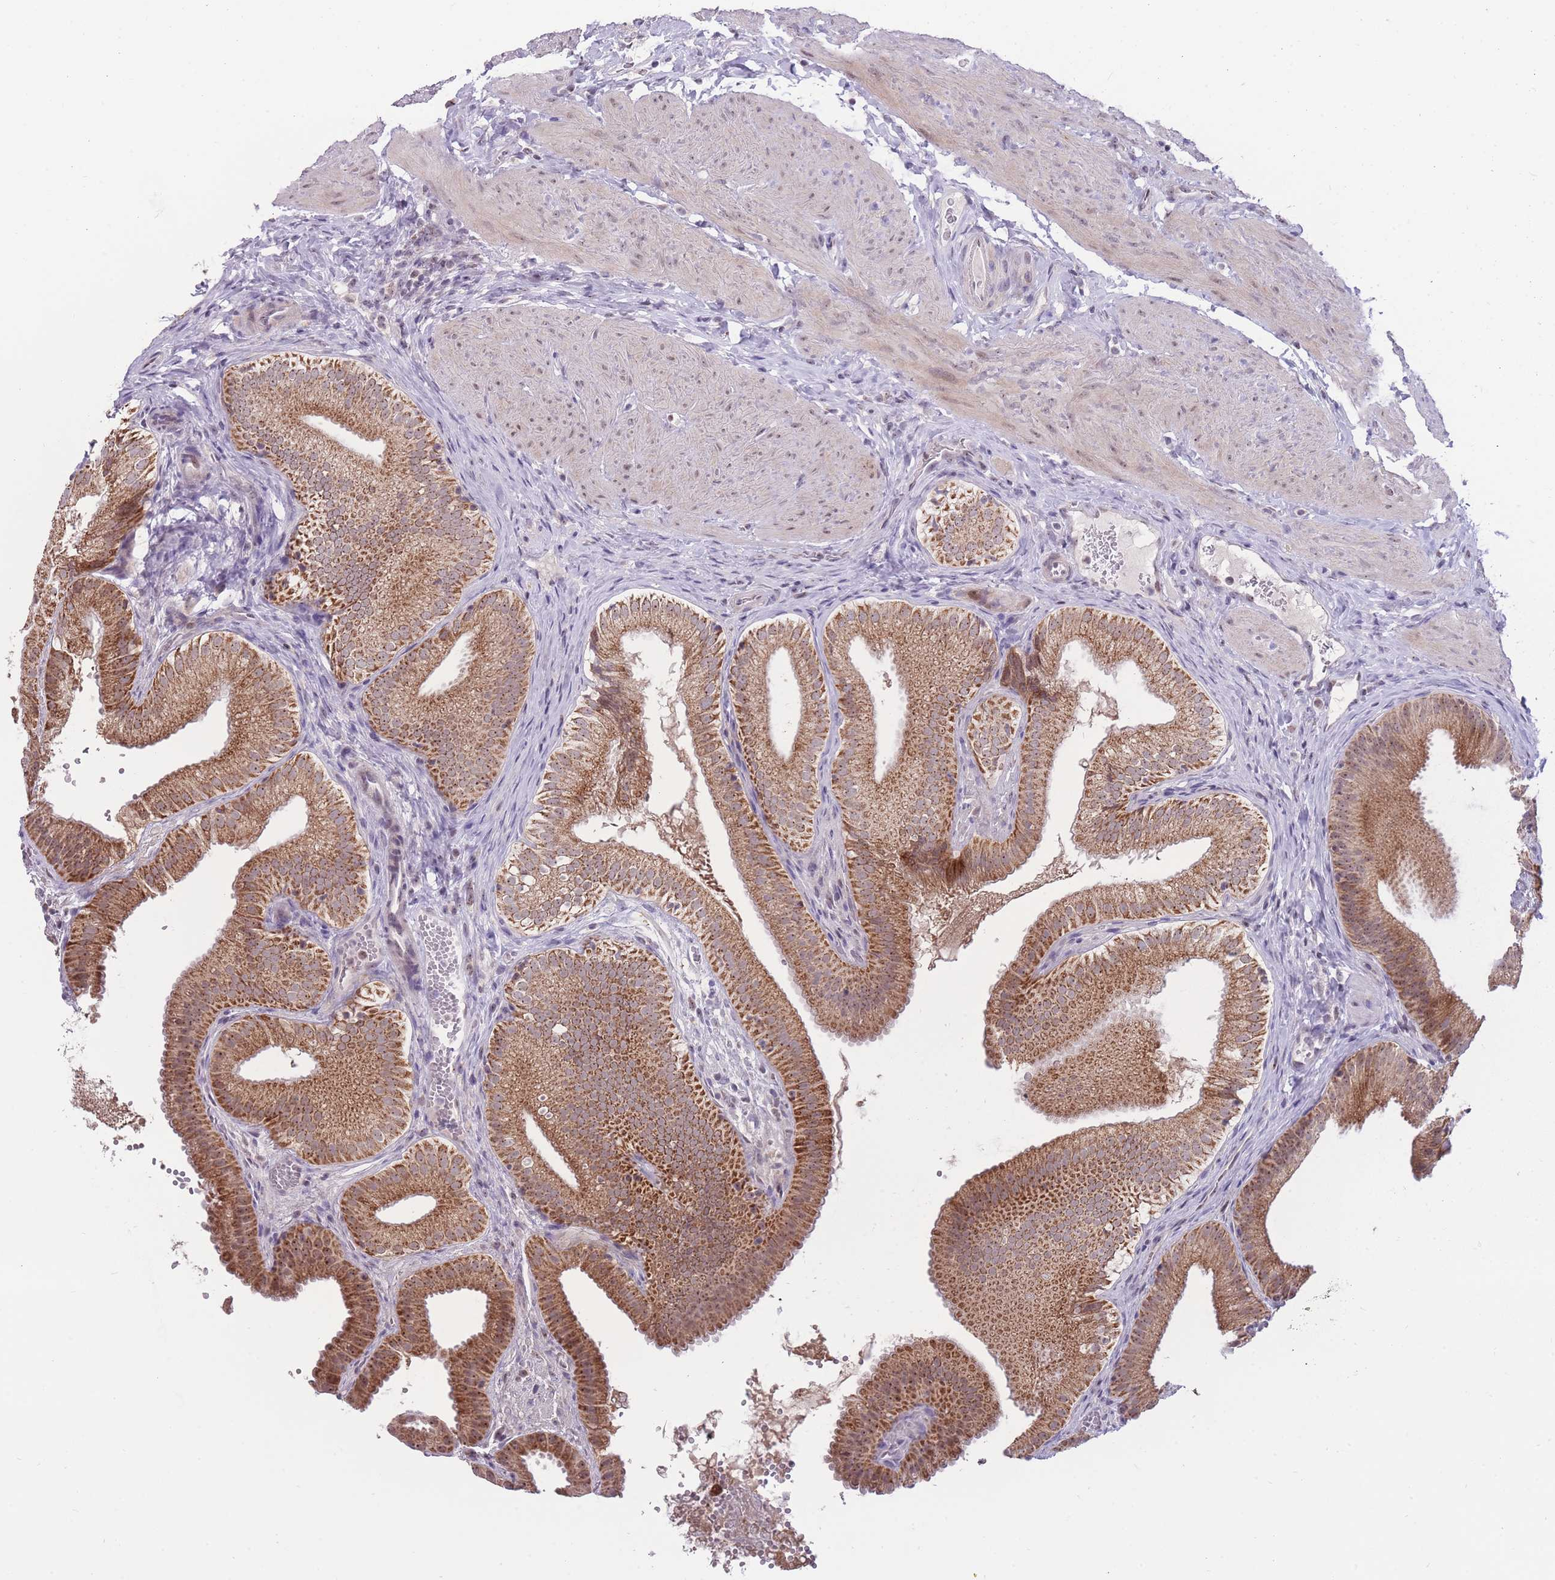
{"staining": {"intensity": "moderate", "quantity": ">75%", "location": "cytoplasmic/membranous,nuclear"}, "tissue": "gallbladder", "cell_type": "Glandular cells", "image_type": "normal", "snomed": [{"axis": "morphology", "description": "Normal tissue, NOS"}, {"axis": "topography", "description": "Gallbladder"}], "caption": "Protein staining reveals moderate cytoplasmic/membranous,nuclear positivity in approximately >75% of glandular cells in normal gallbladder.", "gene": "MCIDAS", "patient": {"sex": "female", "age": 30}}